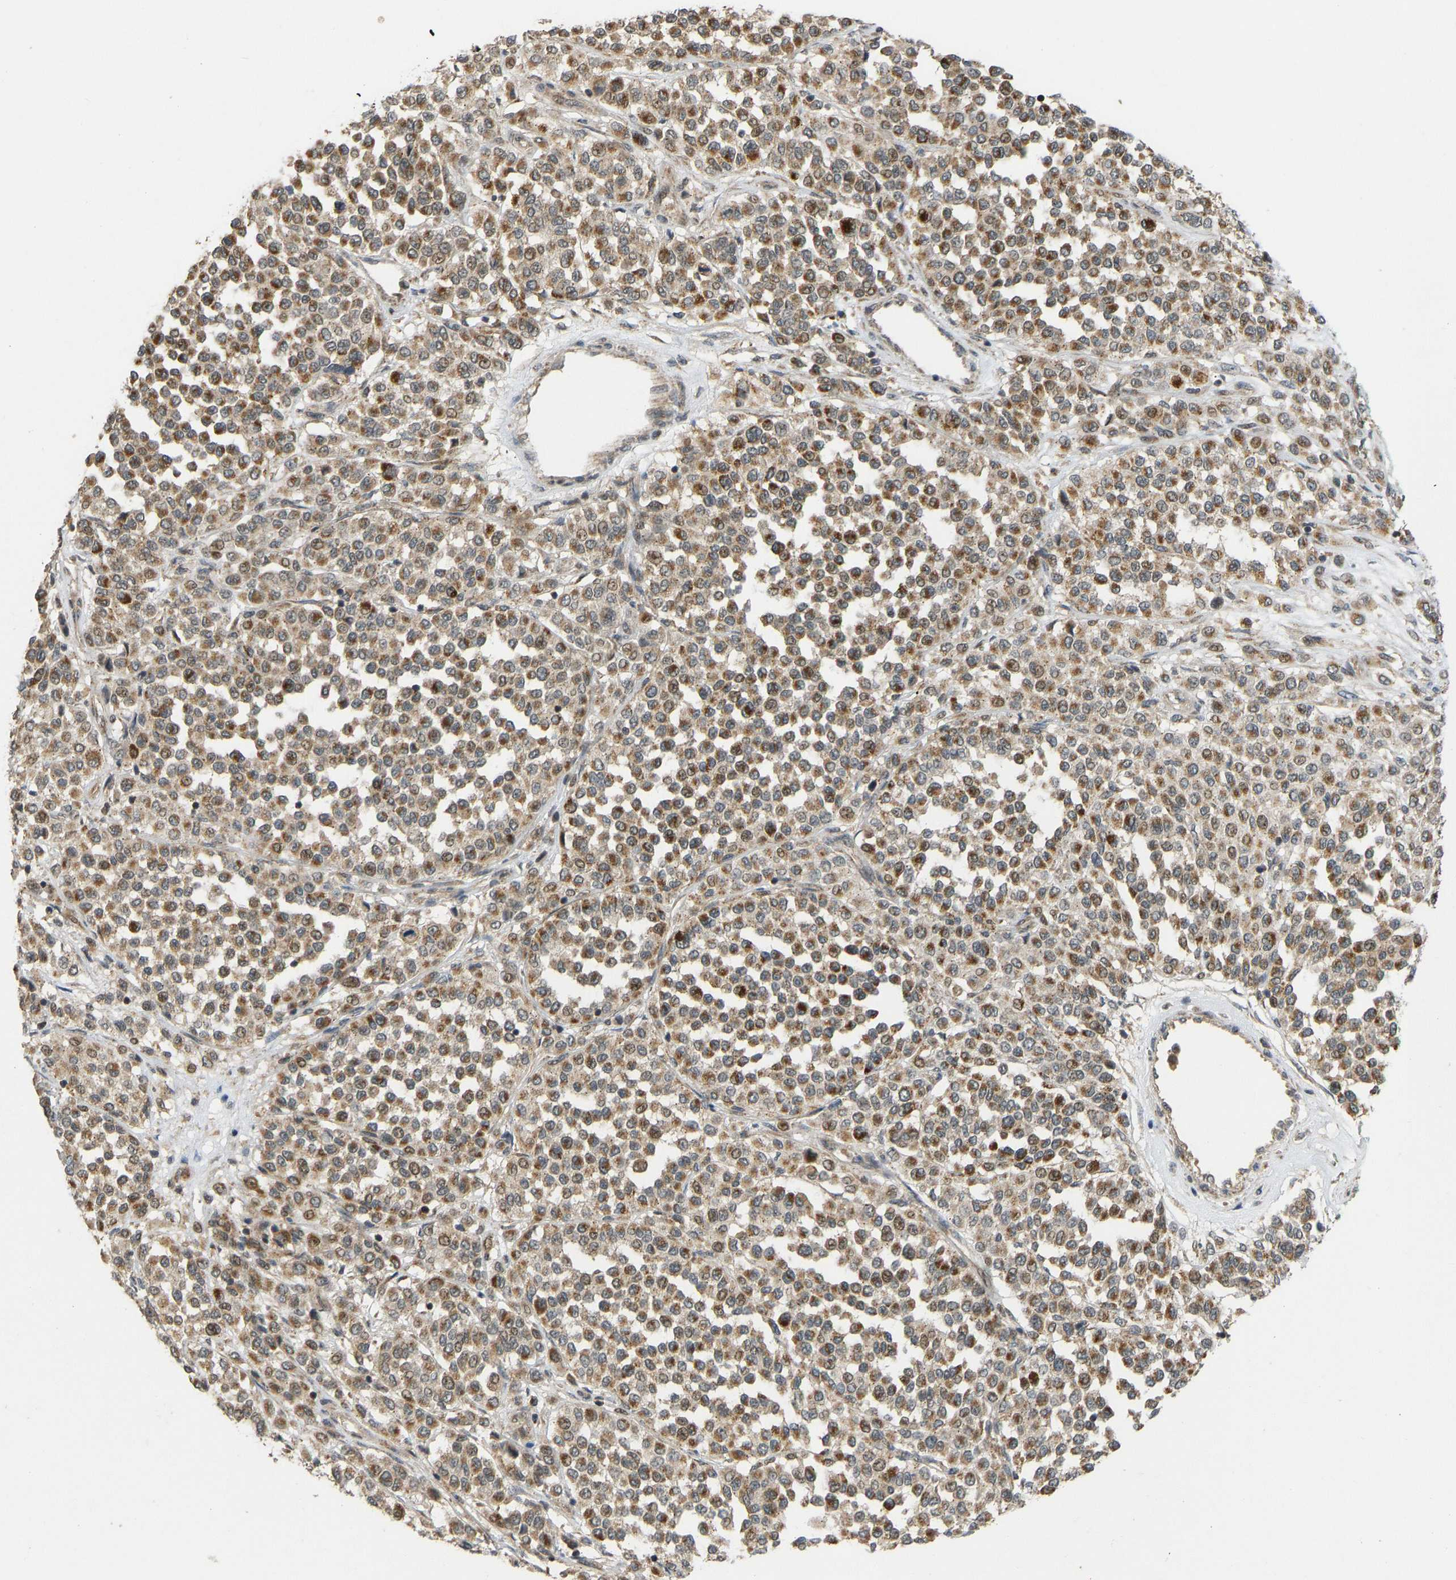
{"staining": {"intensity": "moderate", "quantity": ">75%", "location": "cytoplasmic/membranous"}, "tissue": "melanoma", "cell_type": "Tumor cells", "image_type": "cancer", "snomed": [{"axis": "morphology", "description": "Malignant melanoma, Metastatic site"}, {"axis": "topography", "description": "Pancreas"}], "caption": "The photomicrograph shows staining of malignant melanoma (metastatic site), revealing moderate cytoplasmic/membranous protein positivity (brown color) within tumor cells. (DAB (3,3'-diaminobenzidine) IHC, brown staining for protein, blue staining for nuclei).", "gene": "ACADS", "patient": {"sex": "female", "age": 30}}